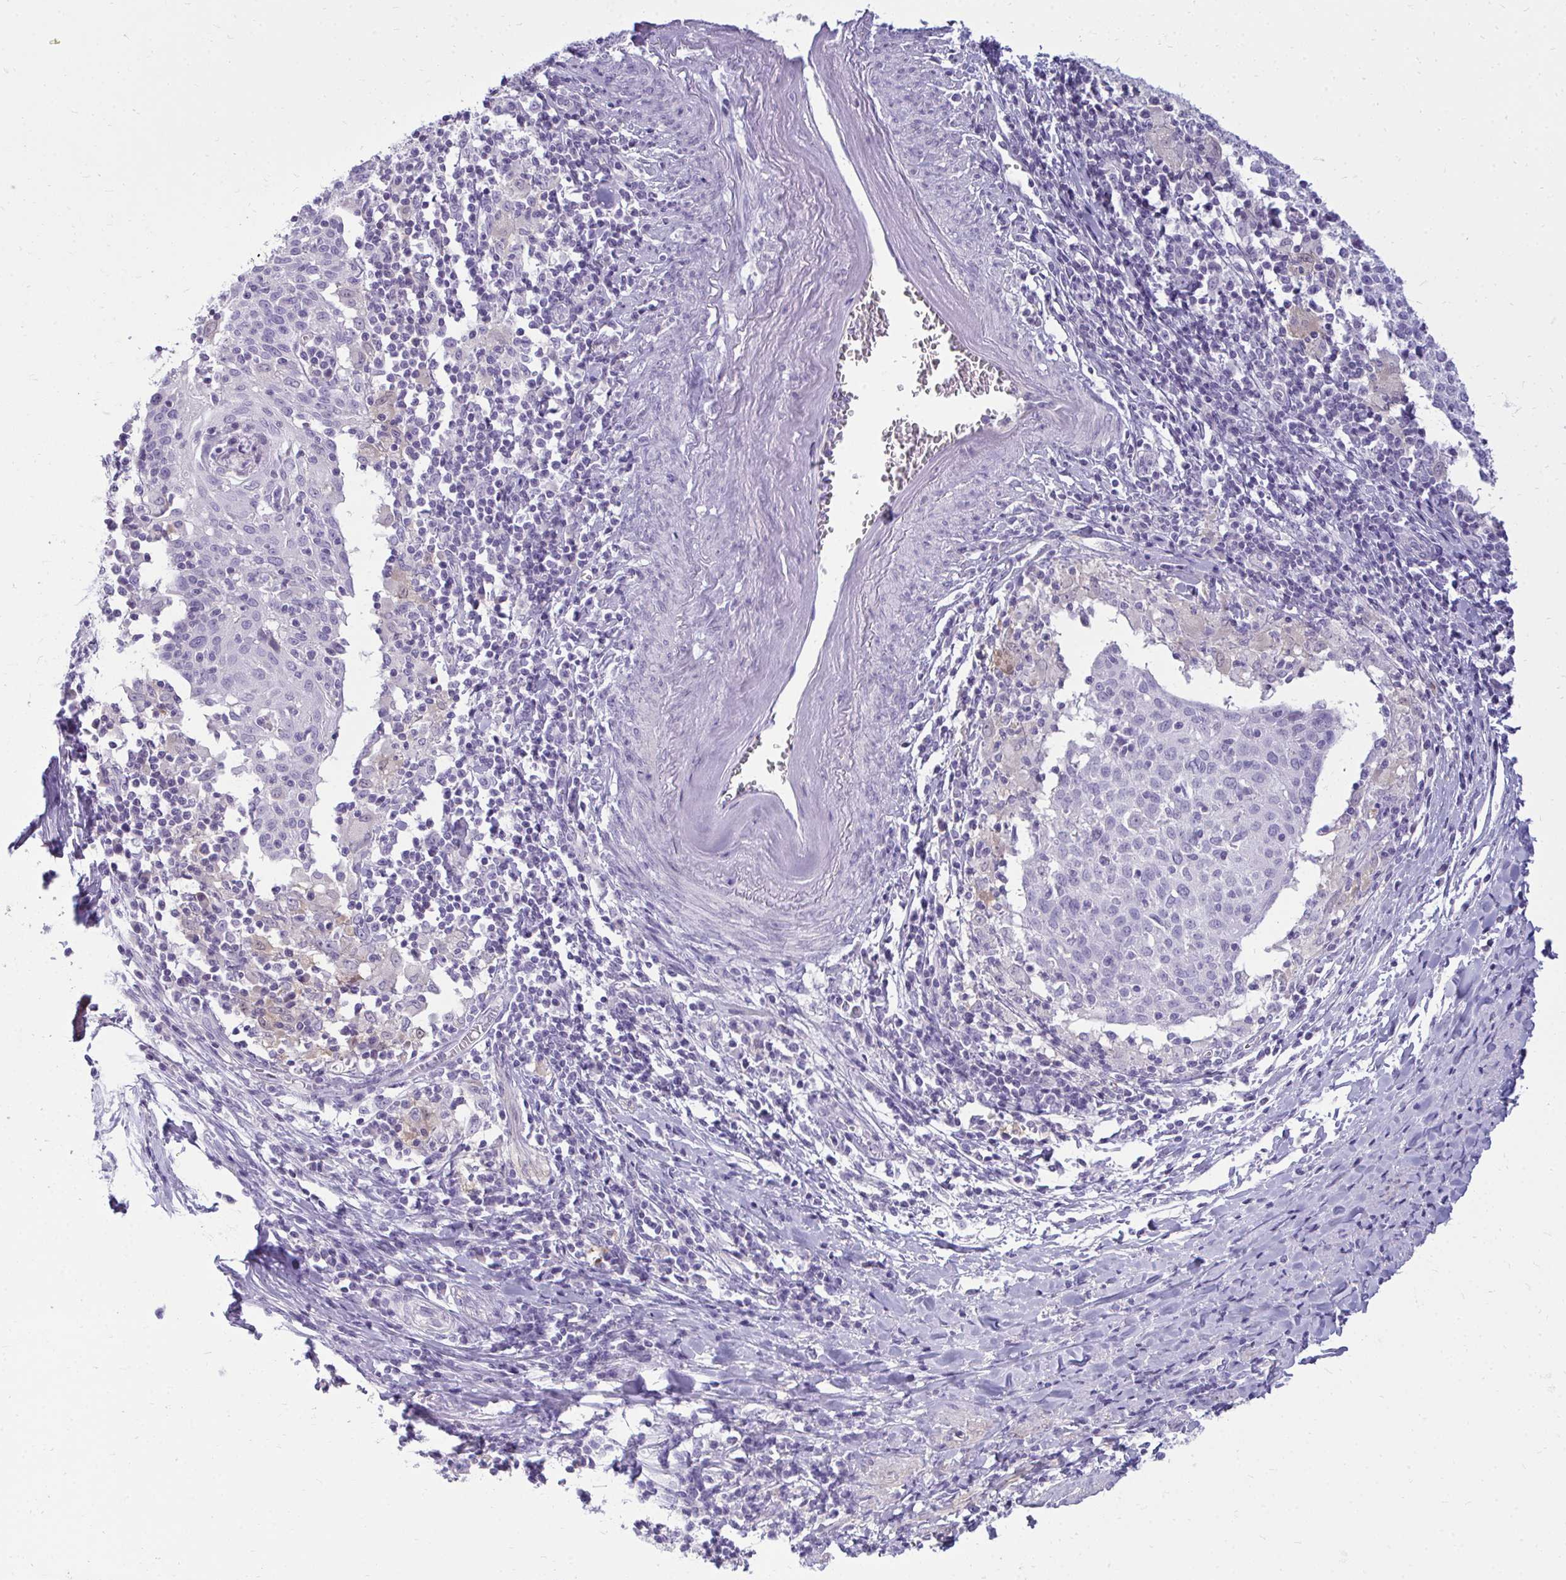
{"staining": {"intensity": "negative", "quantity": "none", "location": "none"}, "tissue": "cervical cancer", "cell_type": "Tumor cells", "image_type": "cancer", "snomed": [{"axis": "morphology", "description": "Squamous cell carcinoma, NOS"}, {"axis": "topography", "description": "Cervix"}], "caption": "Immunohistochemical staining of human cervical squamous cell carcinoma shows no significant positivity in tumor cells. (DAB (3,3'-diaminobenzidine) immunohistochemistry (IHC) visualized using brightfield microscopy, high magnification).", "gene": "FABP3", "patient": {"sex": "female", "age": 52}}